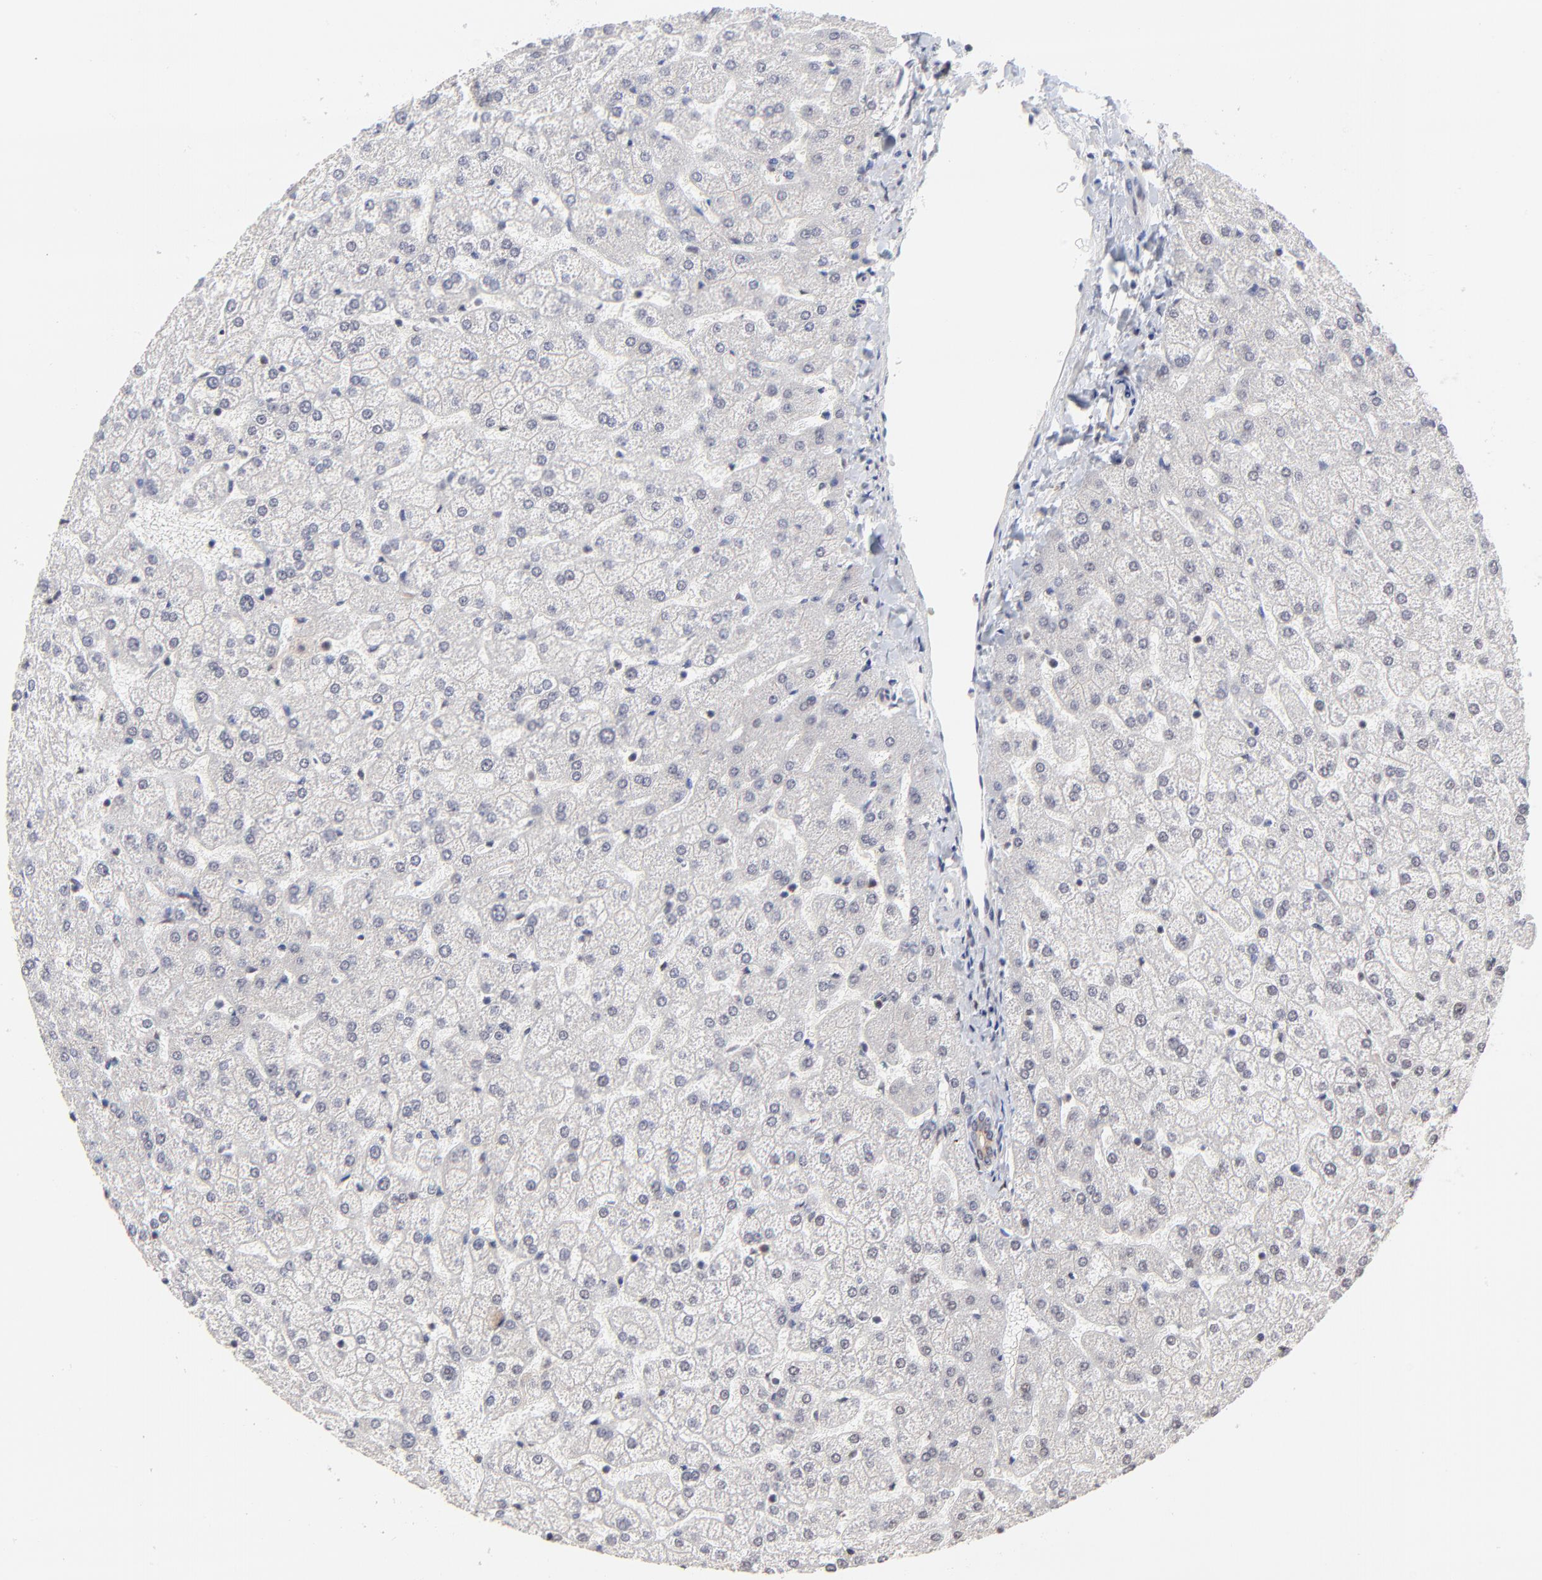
{"staining": {"intensity": "weak", "quantity": "<25%", "location": "nuclear"}, "tissue": "liver", "cell_type": "Cholangiocytes", "image_type": "normal", "snomed": [{"axis": "morphology", "description": "Normal tissue, NOS"}, {"axis": "topography", "description": "Liver"}], "caption": "Immunohistochemistry micrograph of normal human liver stained for a protein (brown), which exhibits no expression in cholangiocytes.", "gene": "DSN1", "patient": {"sex": "female", "age": 32}}